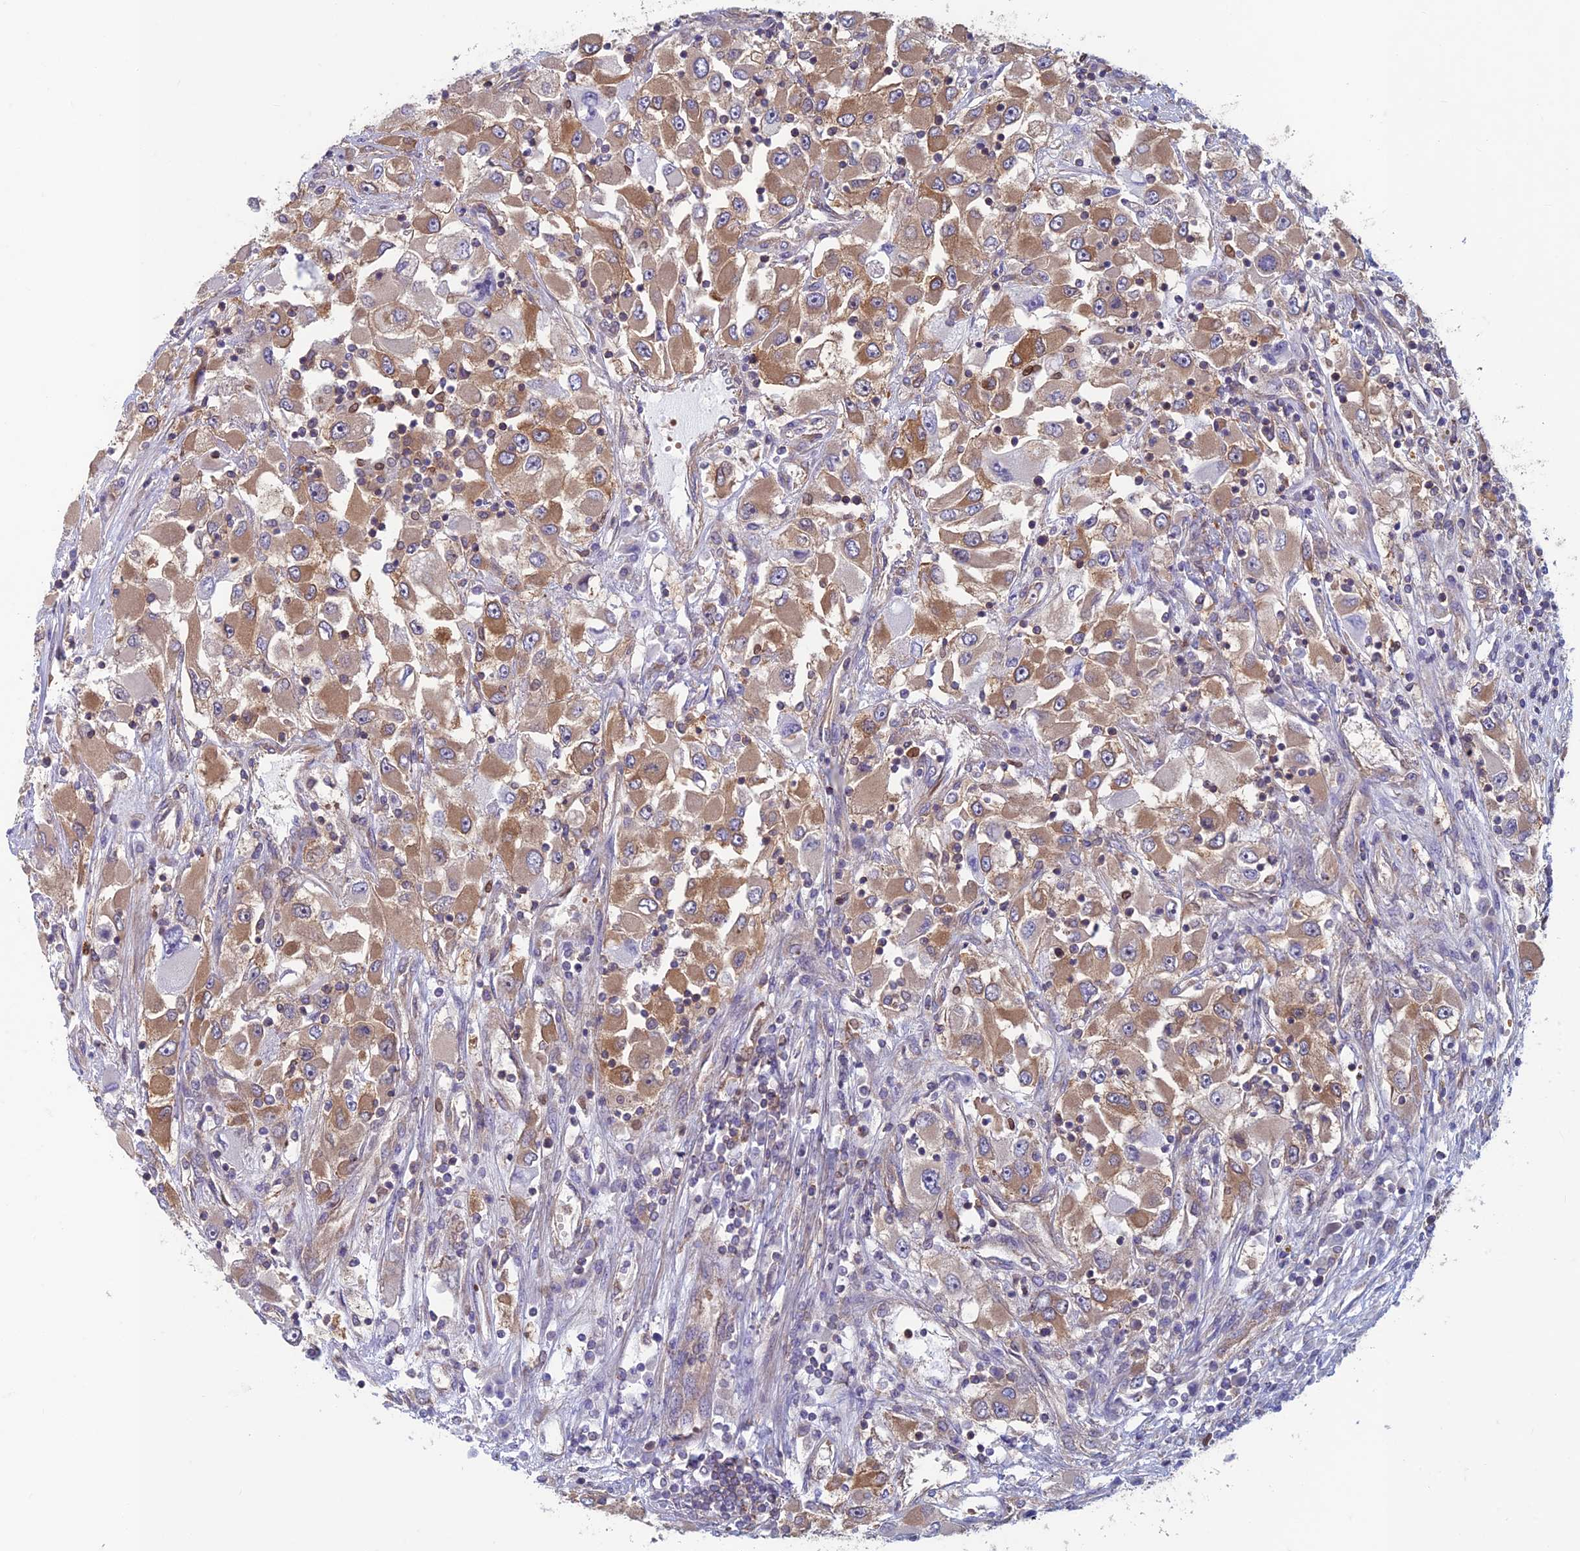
{"staining": {"intensity": "moderate", "quantity": "25%-75%", "location": "cytoplasmic/membranous"}, "tissue": "renal cancer", "cell_type": "Tumor cells", "image_type": "cancer", "snomed": [{"axis": "morphology", "description": "Adenocarcinoma, NOS"}, {"axis": "topography", "description": "Kidney"}], "caption": "Adenocarcinoma (renal) stained with a protein marker demonstrates moderate staining in tumor cells.", "gene": "DNM1L", "patient": {"sex": "female", "age": 52}}